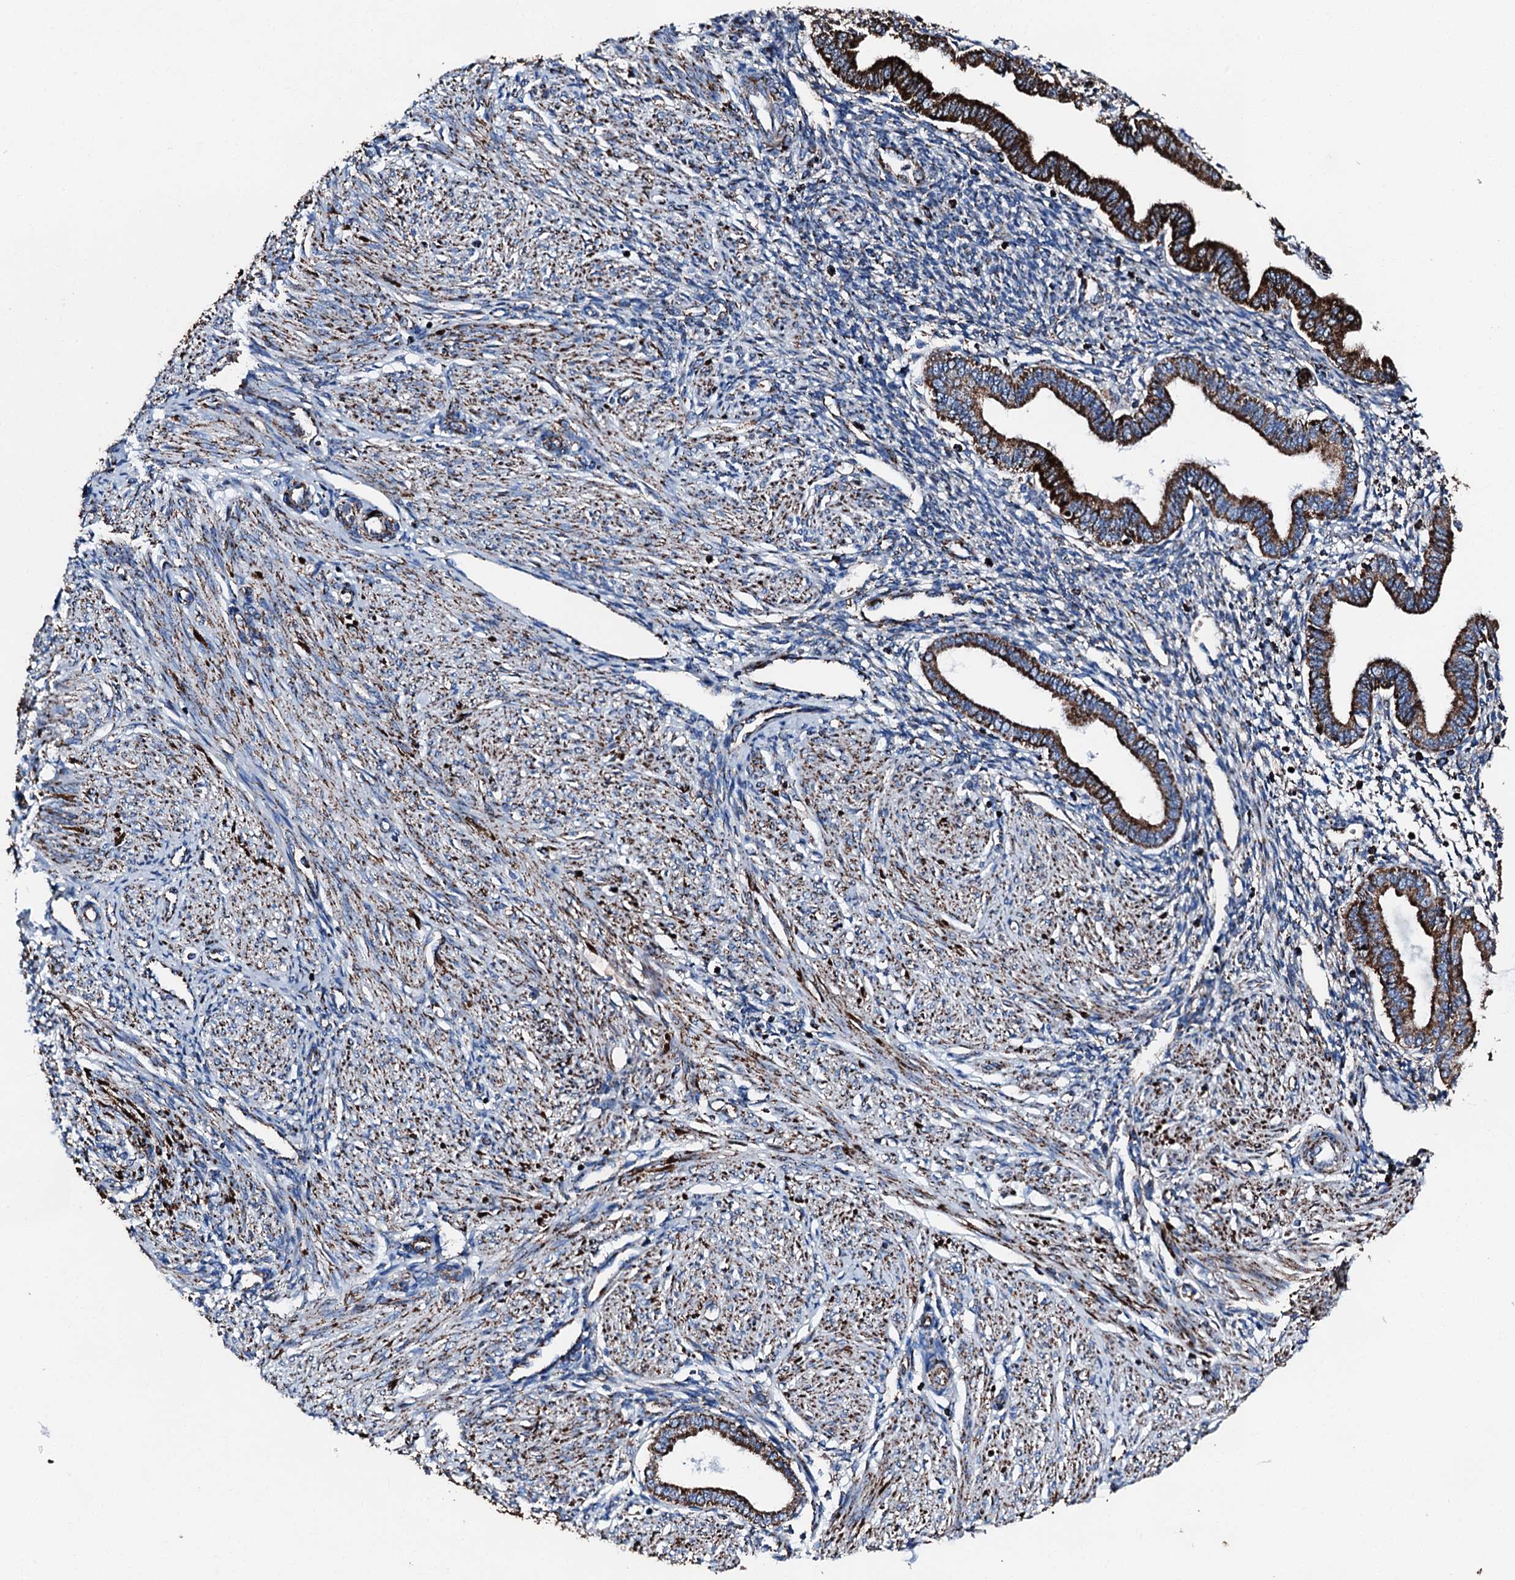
{"staining": {"intensity": "moderate", "quantity": "25%-75%", "location": "cytoplasmic/membranous"}, "tissue": "endometrium", "cell_type": "Cells in endometrial stroma", "image_type": "normal", "snomed": [{"axis": "morphology", "description": "Normal tissue, NOS"}, {"axis": "topography", "description": "Endometrium"}], "caption": "Immunohistochemical staining of benign human endometrium demonstrates moderate cytoplasmic/membranous protein expression in about 25%-75% of cells in endometrial stroma.", "gene": "HADH", "patient": {"sex": "female", "age": 53}}